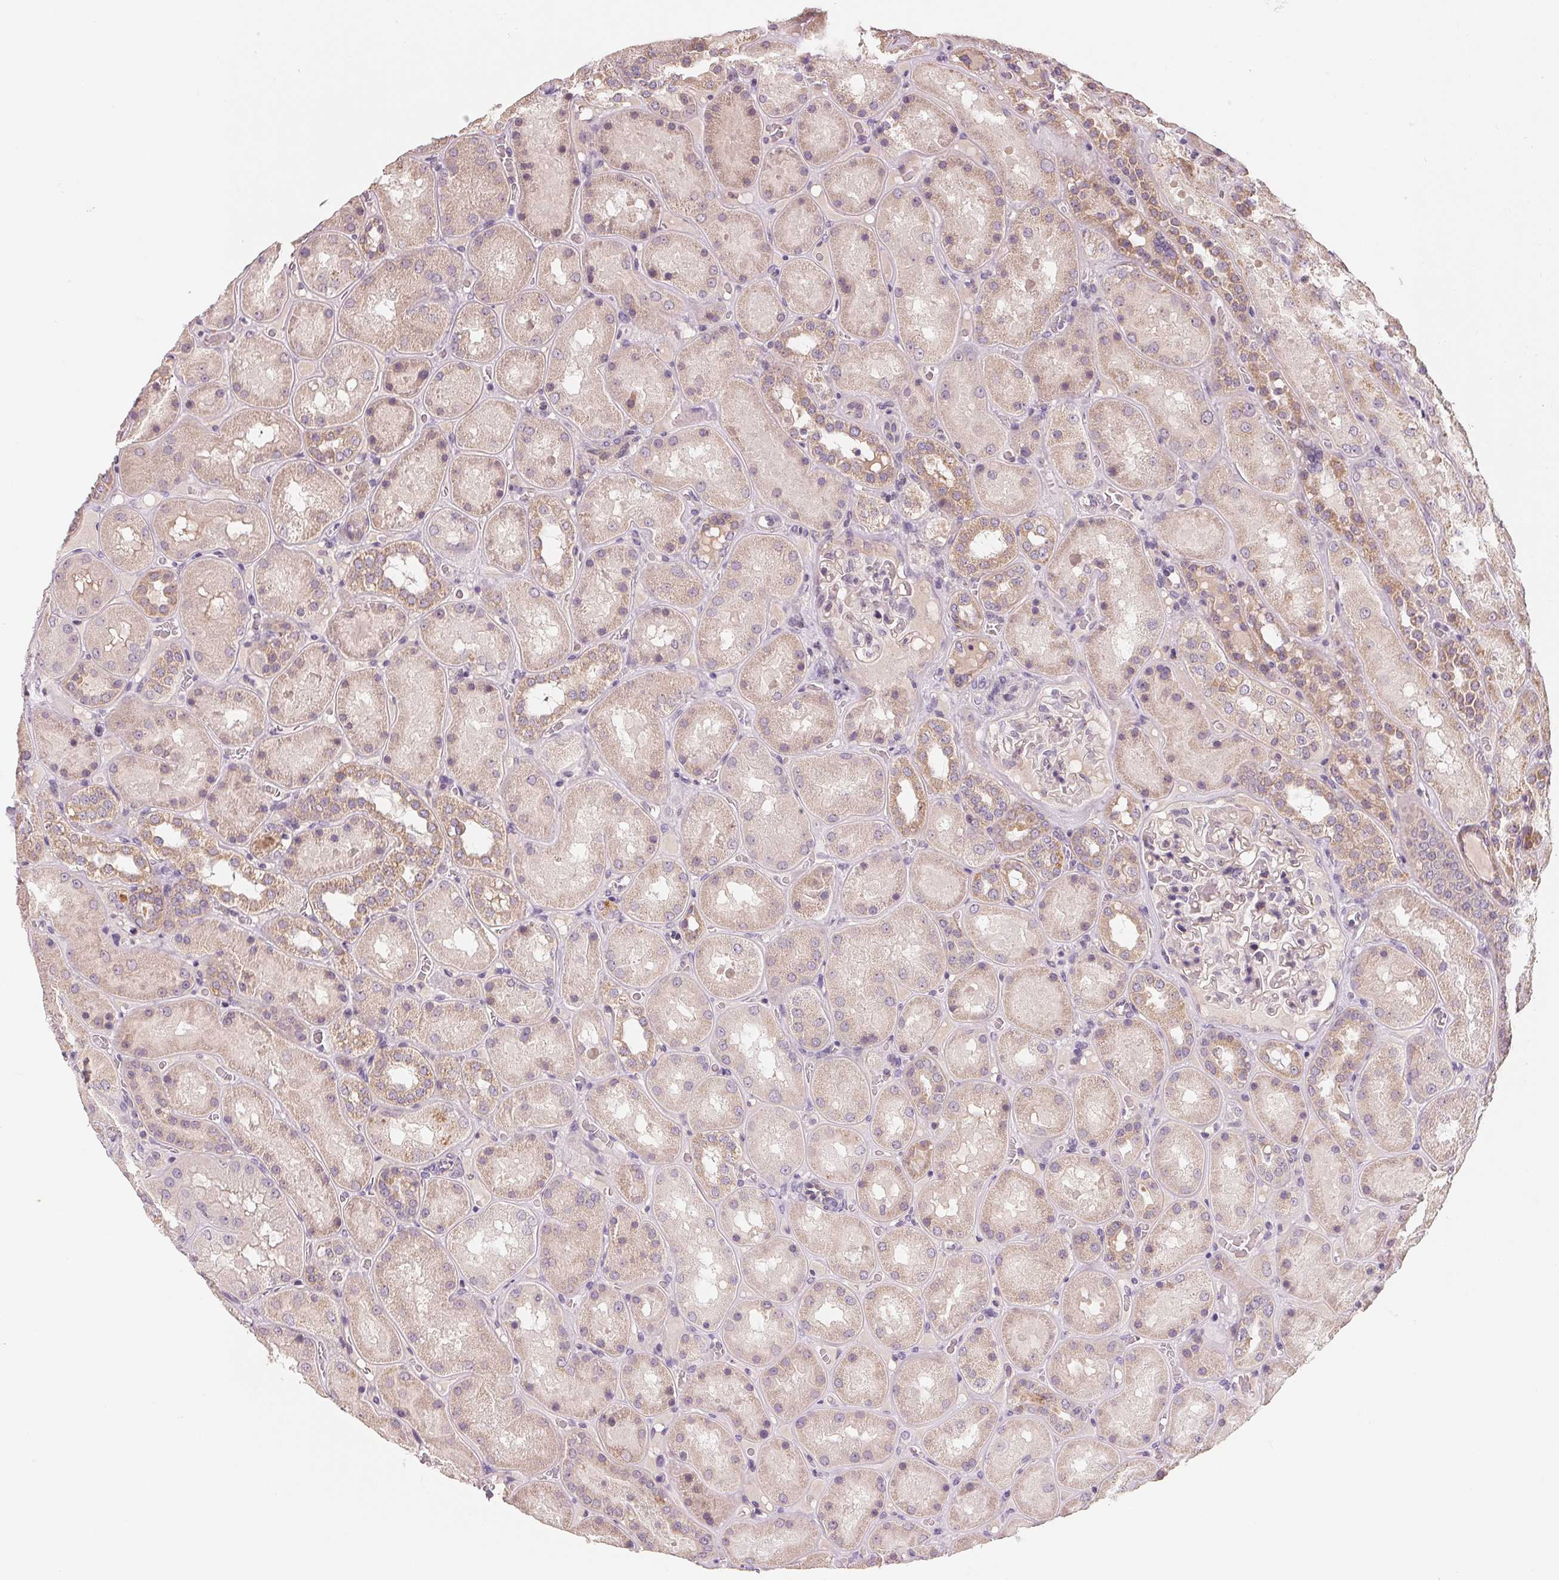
{"staining": {"intensity": "negative", "quantity": "none", "location": "none"}, "tissue": "kidney", "cell_type": "Cells in glomeruli", "image_type": "normal", "snomed": [{"axis": "morphology", "description": "Normal tissue, NOS"}, {"axis": "topography", "description": "Kidney"}], "caption": "Human kidney stained for a protein using IHC shows no staining in cells in glomeruli.", "gene": "AQP8", "patient": {"sex": "male", "age": 73}}